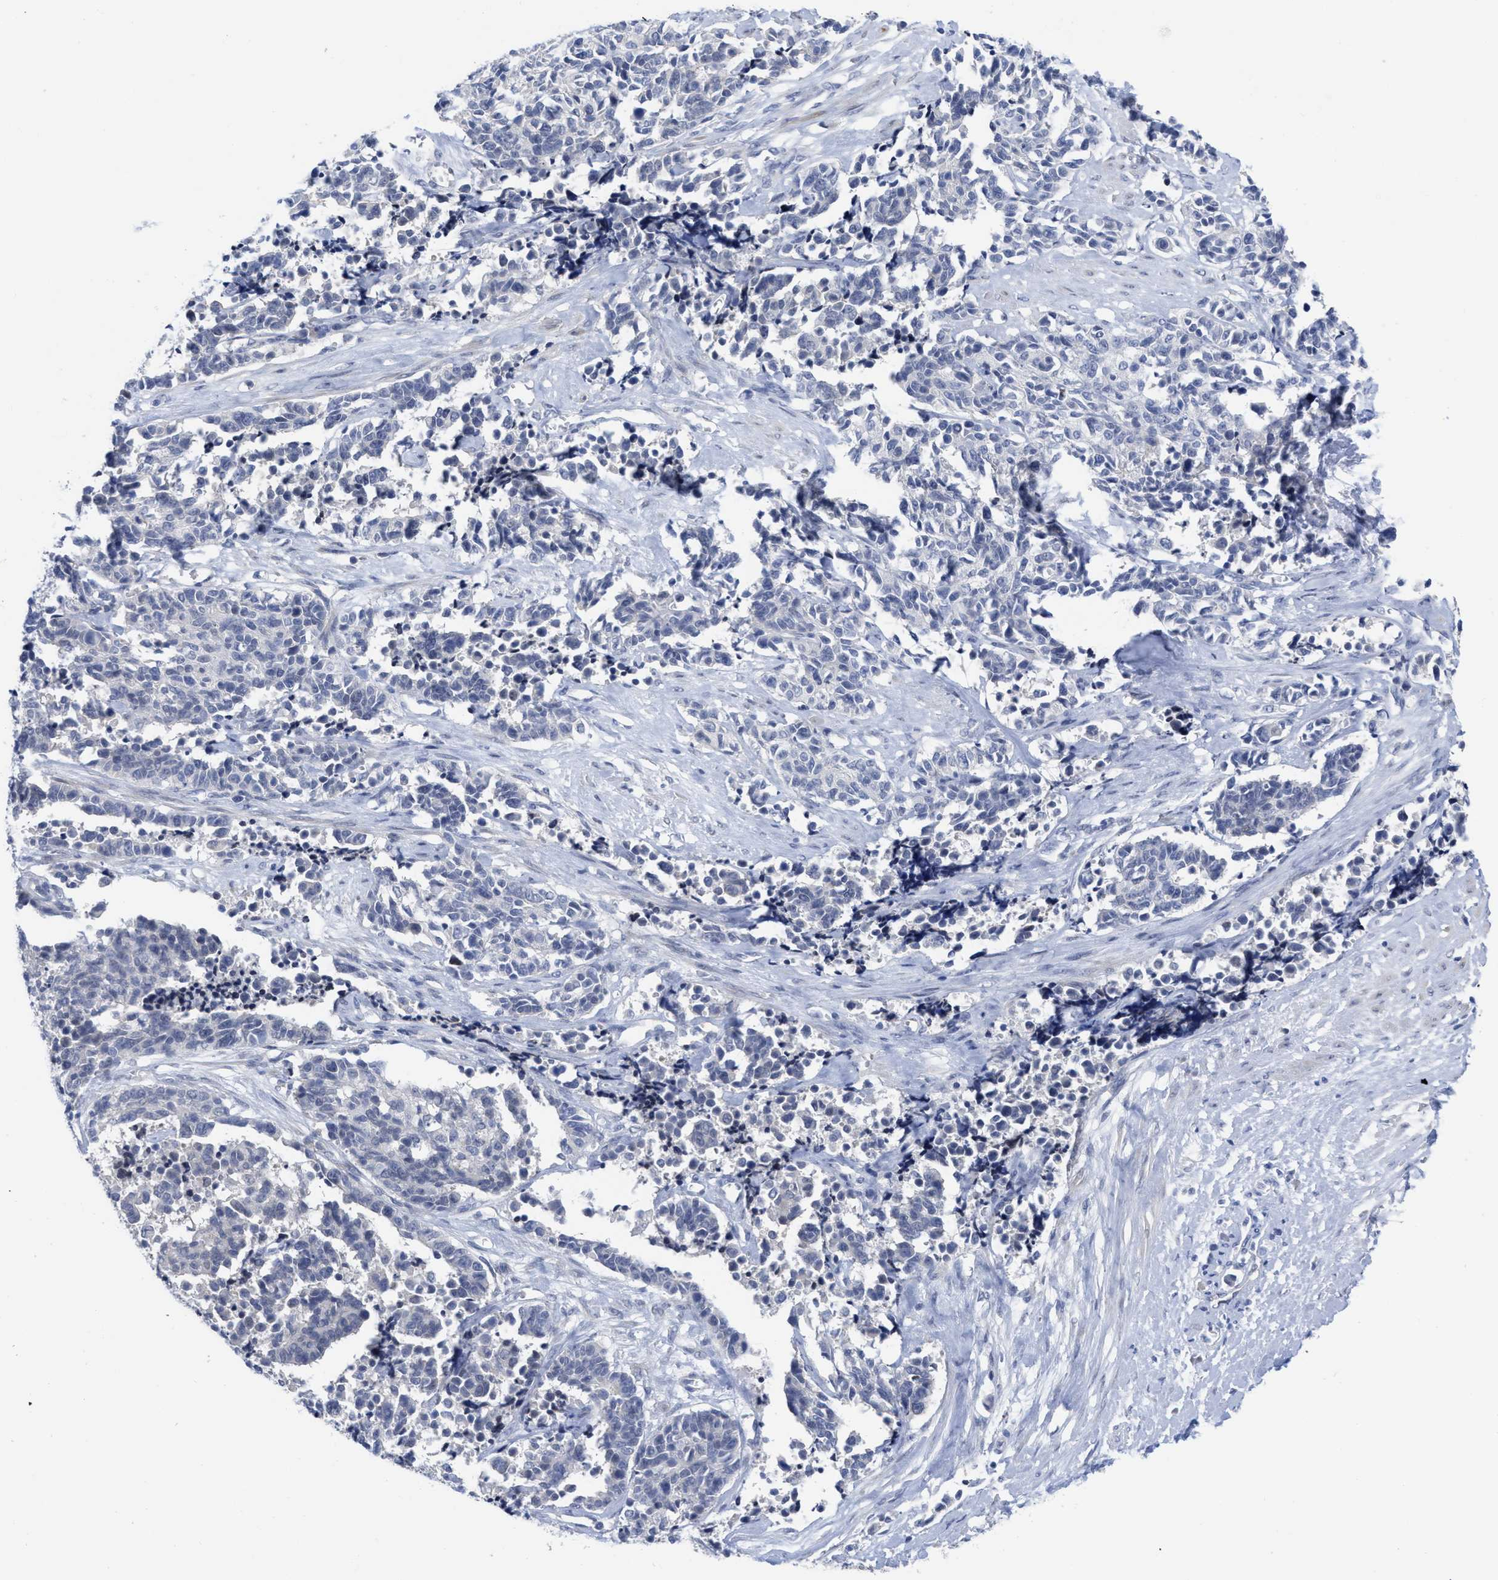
{"staining": {"intensity": "negative", "quantity": "none", "location": "none"}, "tissue": "cervical cancer", "cell_type": "Tumor cells", "image_type": "cancer", "snomed": [{"axis": "morphology", "description": "Squamous cell carcinoma, NOS"}, {"axis": "topography", "description": "Cervix"}], "caption": "The immunohistochemistry micrograph has no significant staining in tumor cells of cervical cancer (squamous cell carcinoma) tissue.", "gene": "ACKR1", "patient": {"sex": "female", "age": 35}}